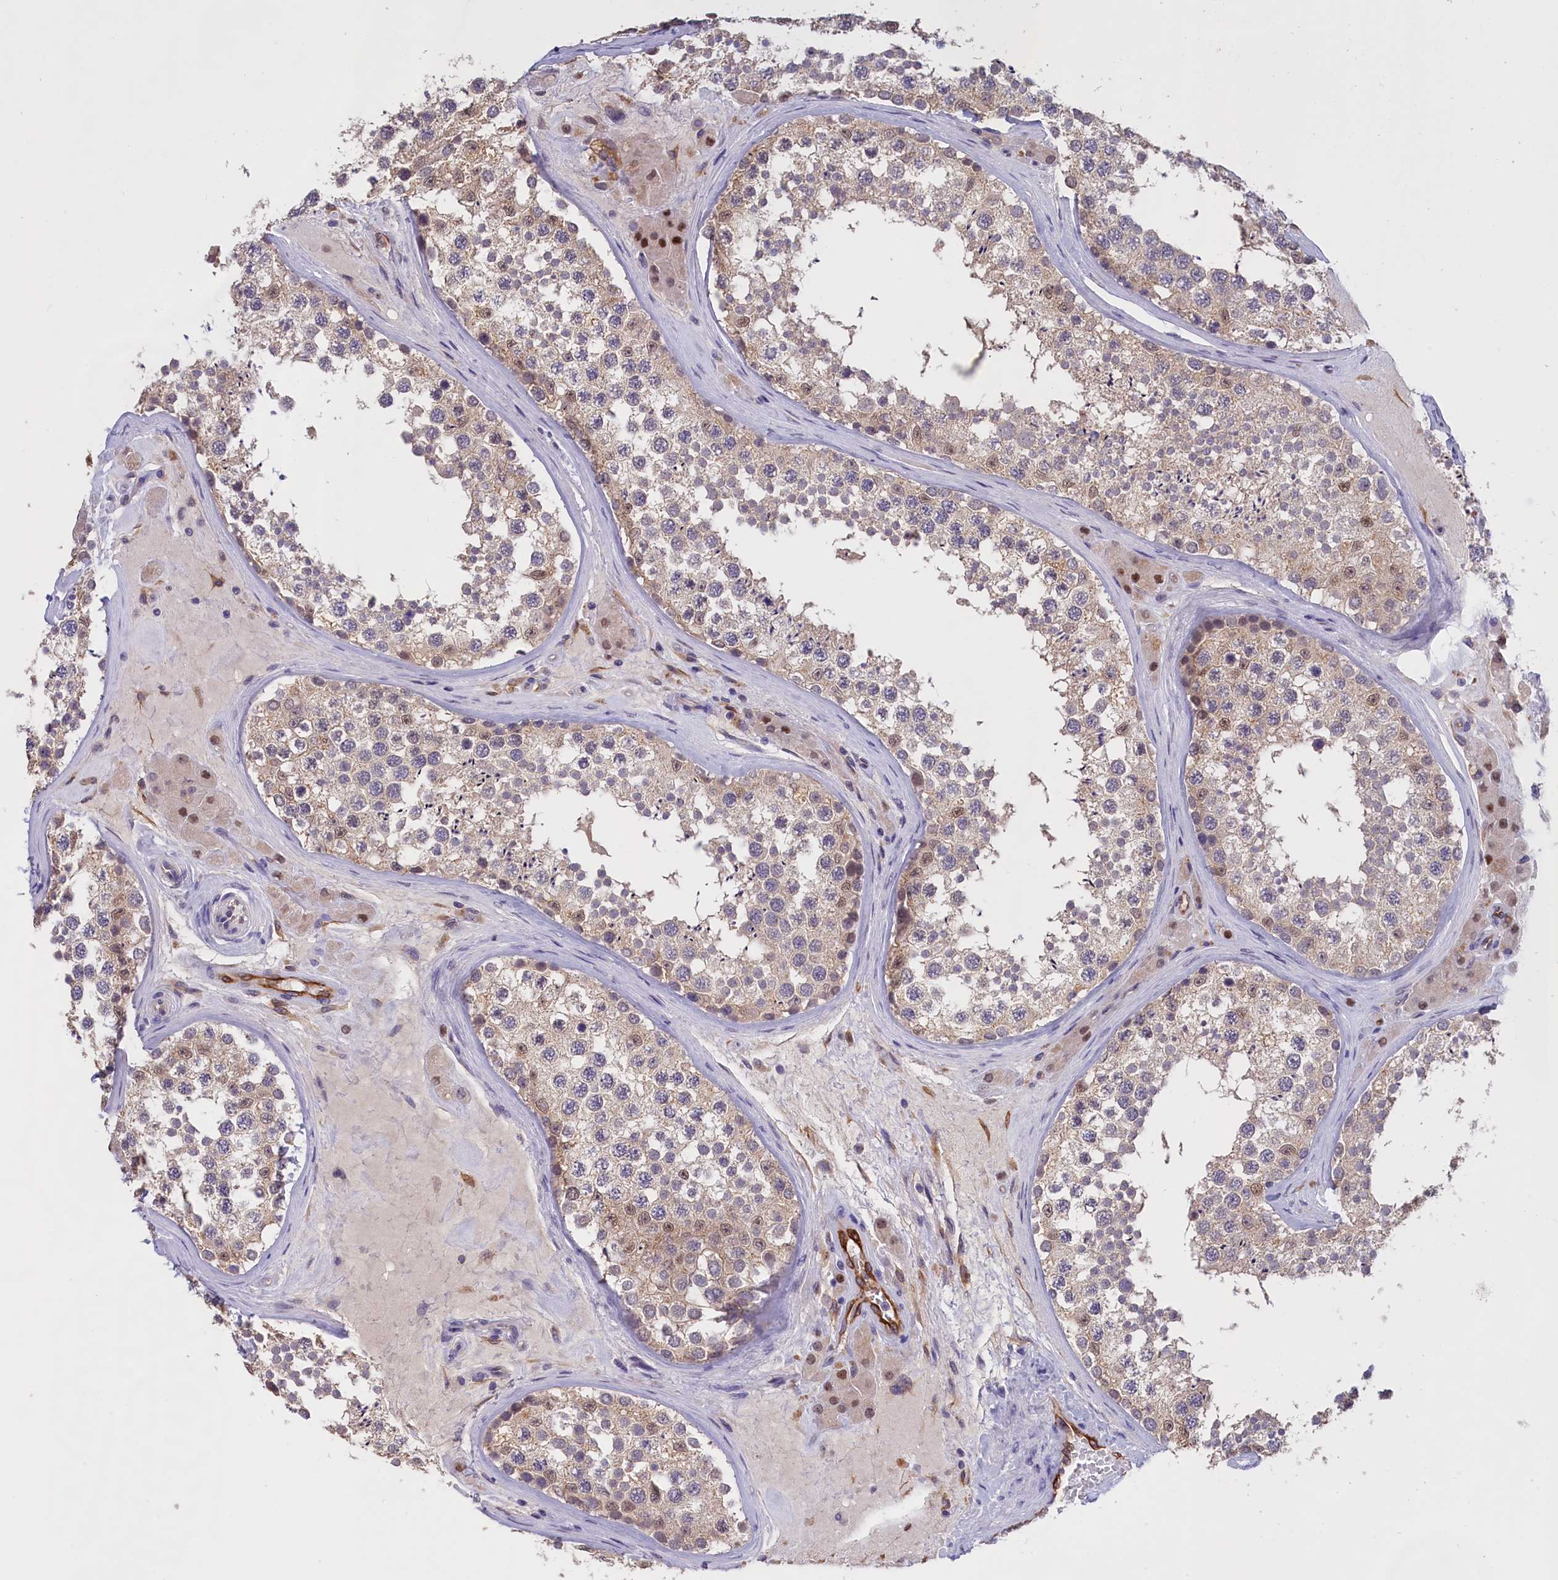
{"staining": {"intensity": "weak", "quantity": "25%-75%", "location": "cytoplasmic/membranous"}, "tissue": "testis", "cell_type": "Cells in seminiferous ducts", "image_type": "normal", "snomed": [{"axis": "morphology", "description": "Normal tissue, NOS"}, {"axis": "topography", "description": "Testis"}], "caption": "IHC image of benign testis: human testis stained using immunohistochemistry (IHC) reveals low levels of weak protein expression localized specifically in the cytoplasmic/membranous of cells in seminiferous ducts, appearing as a cytoplasmic/membranous brown color.", "gene": "COL19A1", "patient": {"sex": "male", "age": 46}}